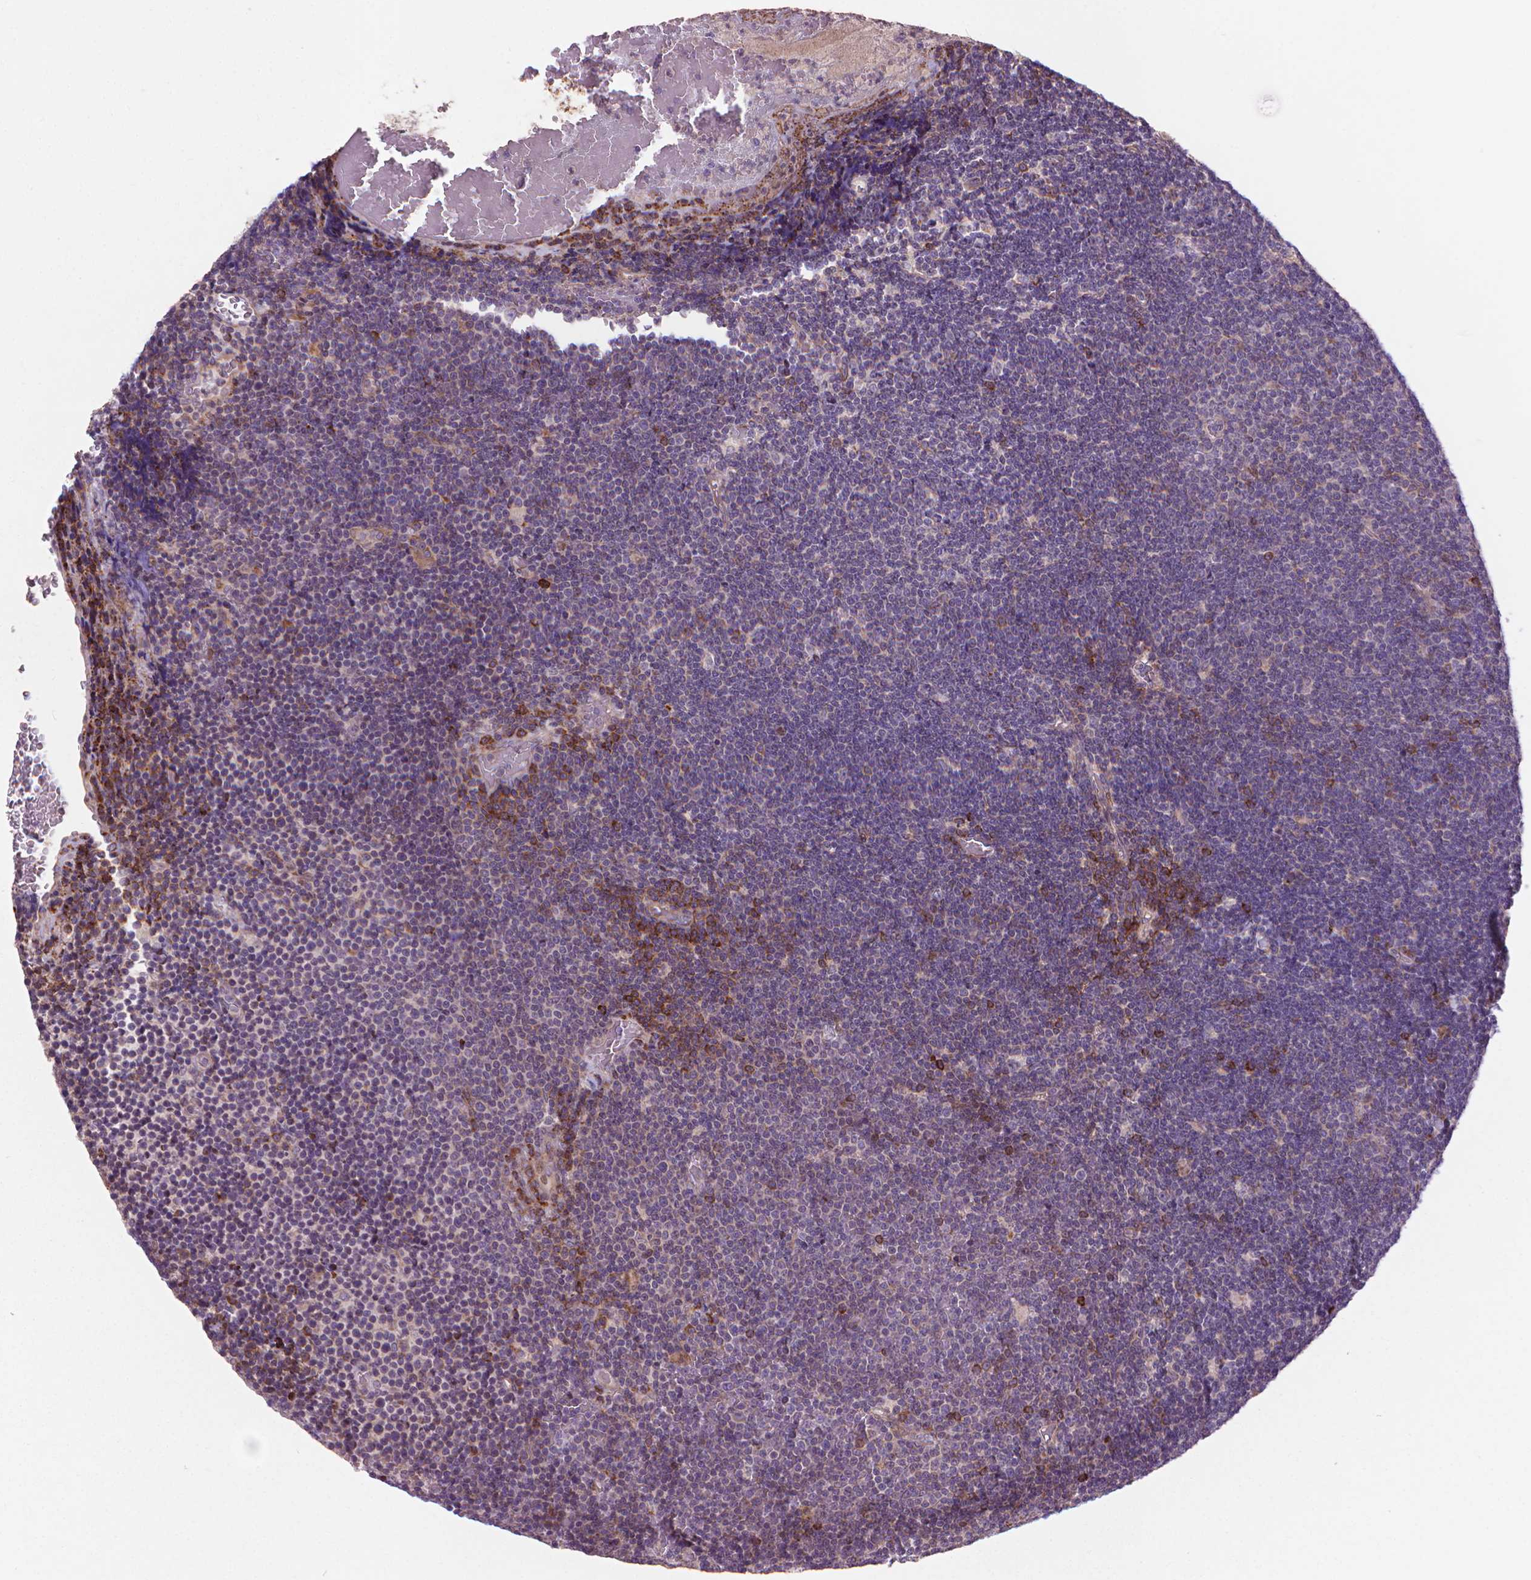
{"staining": {"intensity": "weak", "quantity": "<25%", "location": "cytoplasmic/membranous"}, "tissue": "lymphoma", "cell_type": "Tumor cells", "image_type": "cancer", "snomed": [{"axis": "morphology", "description": "Malignant lymphoma, non-Hodgkin's type, Low grade"}, {"axis": "topography", "description": "Brain"}], "caption": "Immunohistochemical staining of lymphoma exhibits no significant expression in tumor cells.", "gene": "MYH14", "patient": {"sex": "female", "age": 66}}